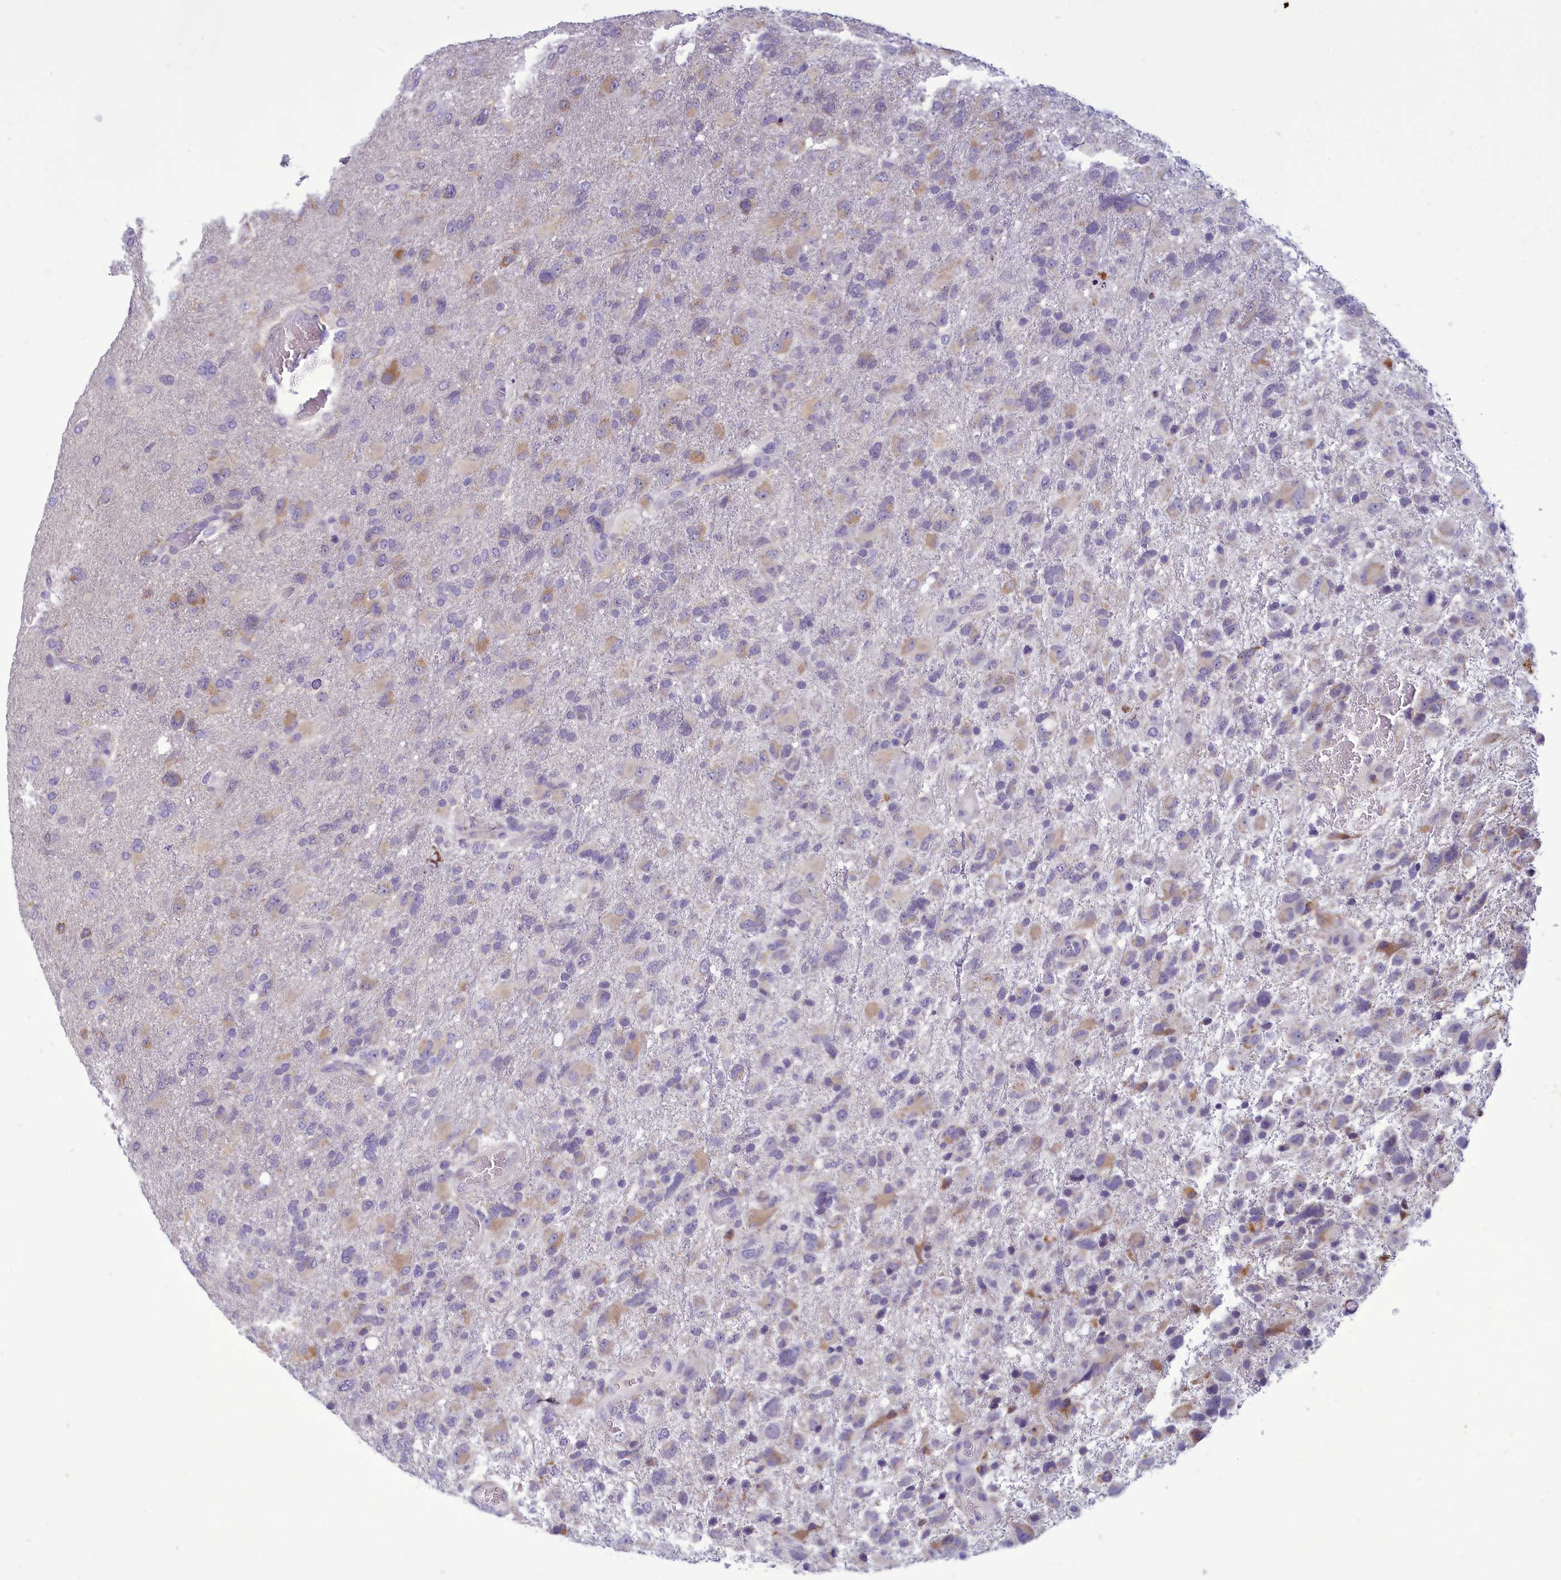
{"staining": {"intensity": "weak", "quantity": "25%-75%", "location": "cytoplasmic/membranous"}, "tissue": "glioma", "cell_type": "Tumor cells", "image_type": "cancer", "snomed": [{"axis": "morphology", "description": "Glioma, malignant, High grade"}, {"axis": "topography", "description": "Brain"}], "caption": "Malignant glioma (high-grade) stained for a protein (brown) demonstrates weak cytoplasmic/membranous positive expression in about 25%-75% of tumor cells.", "gene": "CENATAC", "patient": {"sex": "male", "age": 61}}